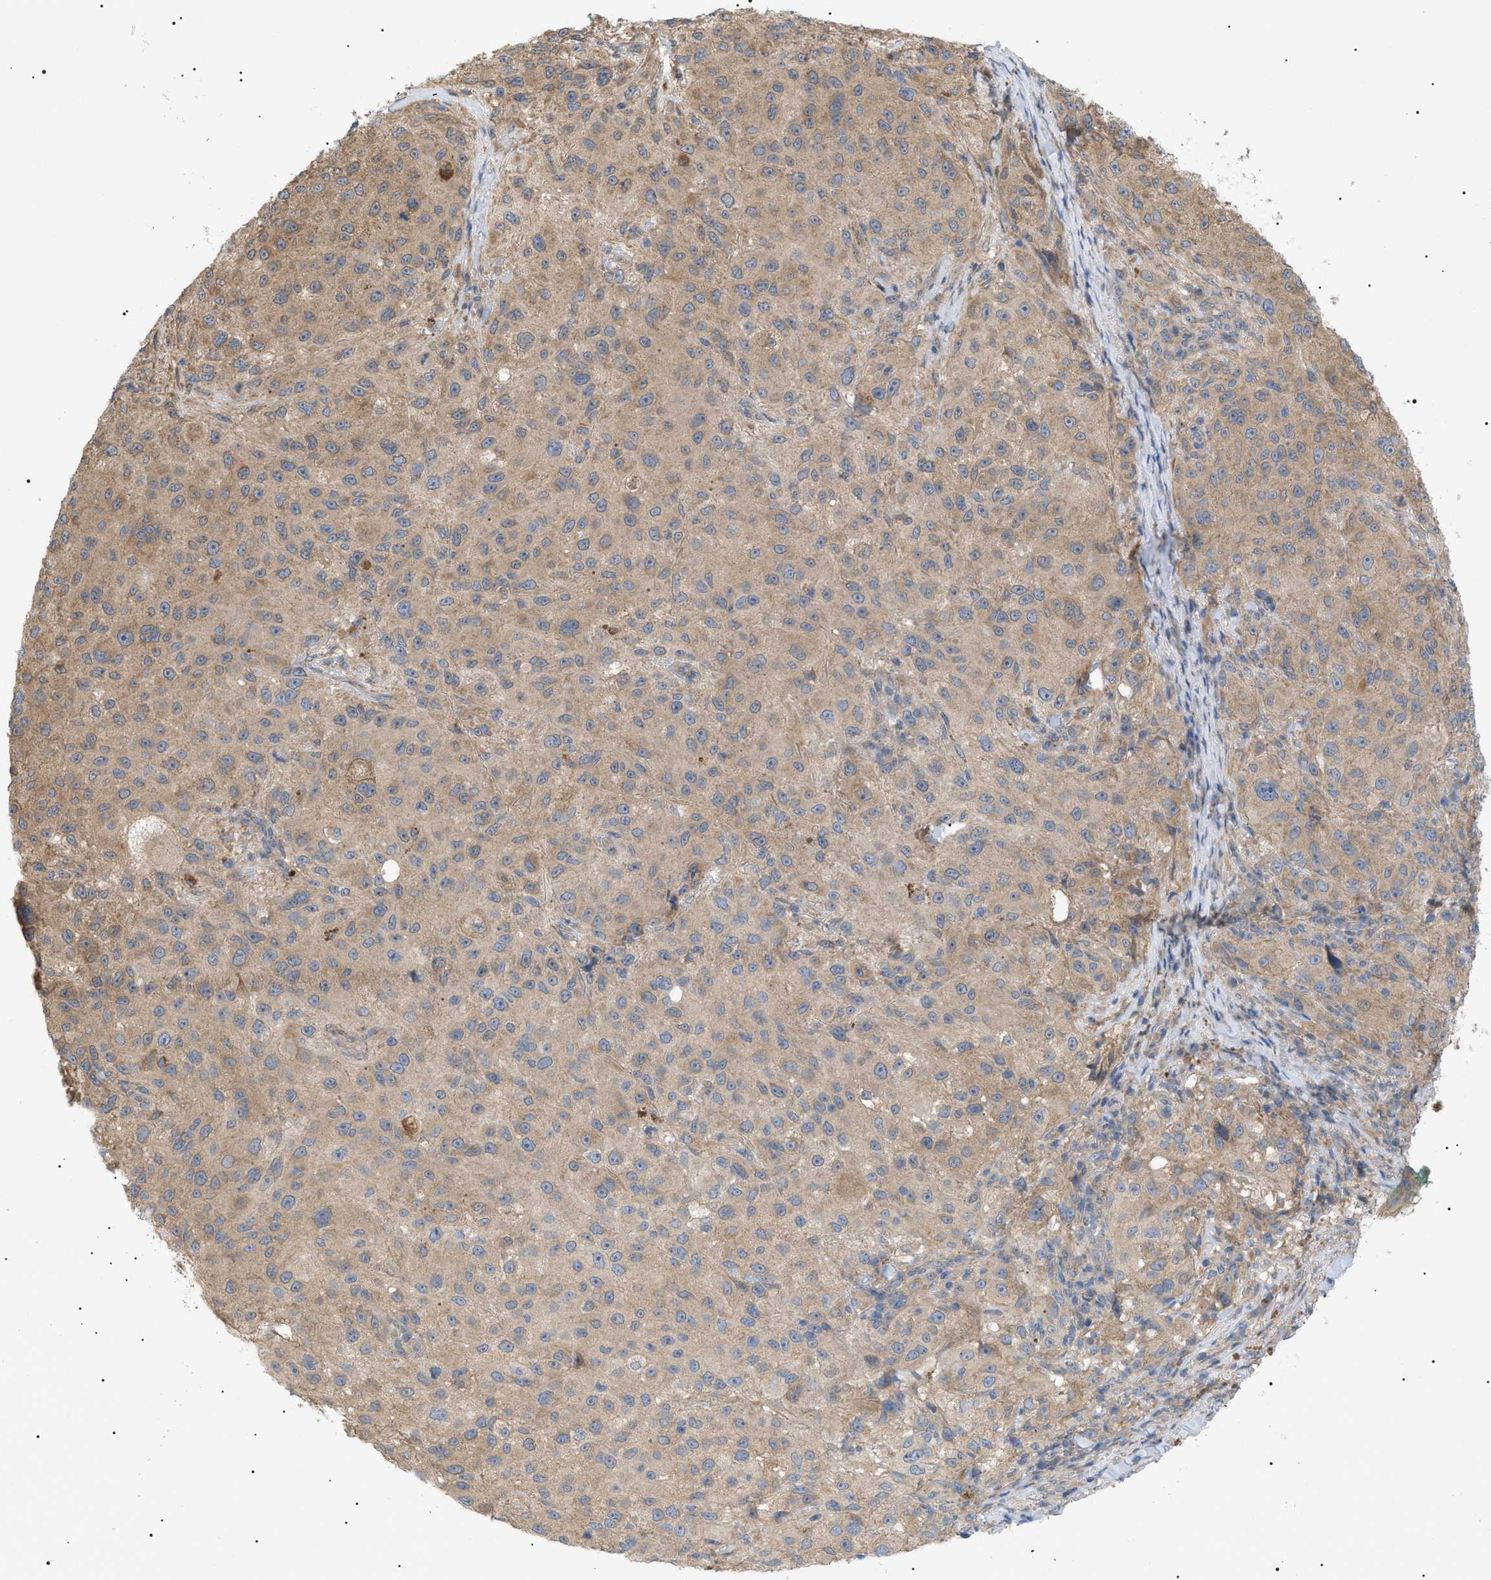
{"staining": {"intensity": "weak", "quantity": ">75%", "location": "cytoplasmic/membranous"}, "tissue": "melanoma", "cell_type": "Tumor cells", "image_type": "cancer", "snomed": [{"axis": "morphology", "description": "Necrosis, NOS"}, {"axis": "morphology", "description": "Malignant melanoma, NOS"}, {"axis": "topography", "description": "Skin"}], "caption": "Weak cytoplasmic/membranous expression for a protein is seen in about >75% of tumor cells of melanoma using immunohistochemistry (IHC).", "gene": "IRS2", "patient": {"sex": "female", "age": 87}}